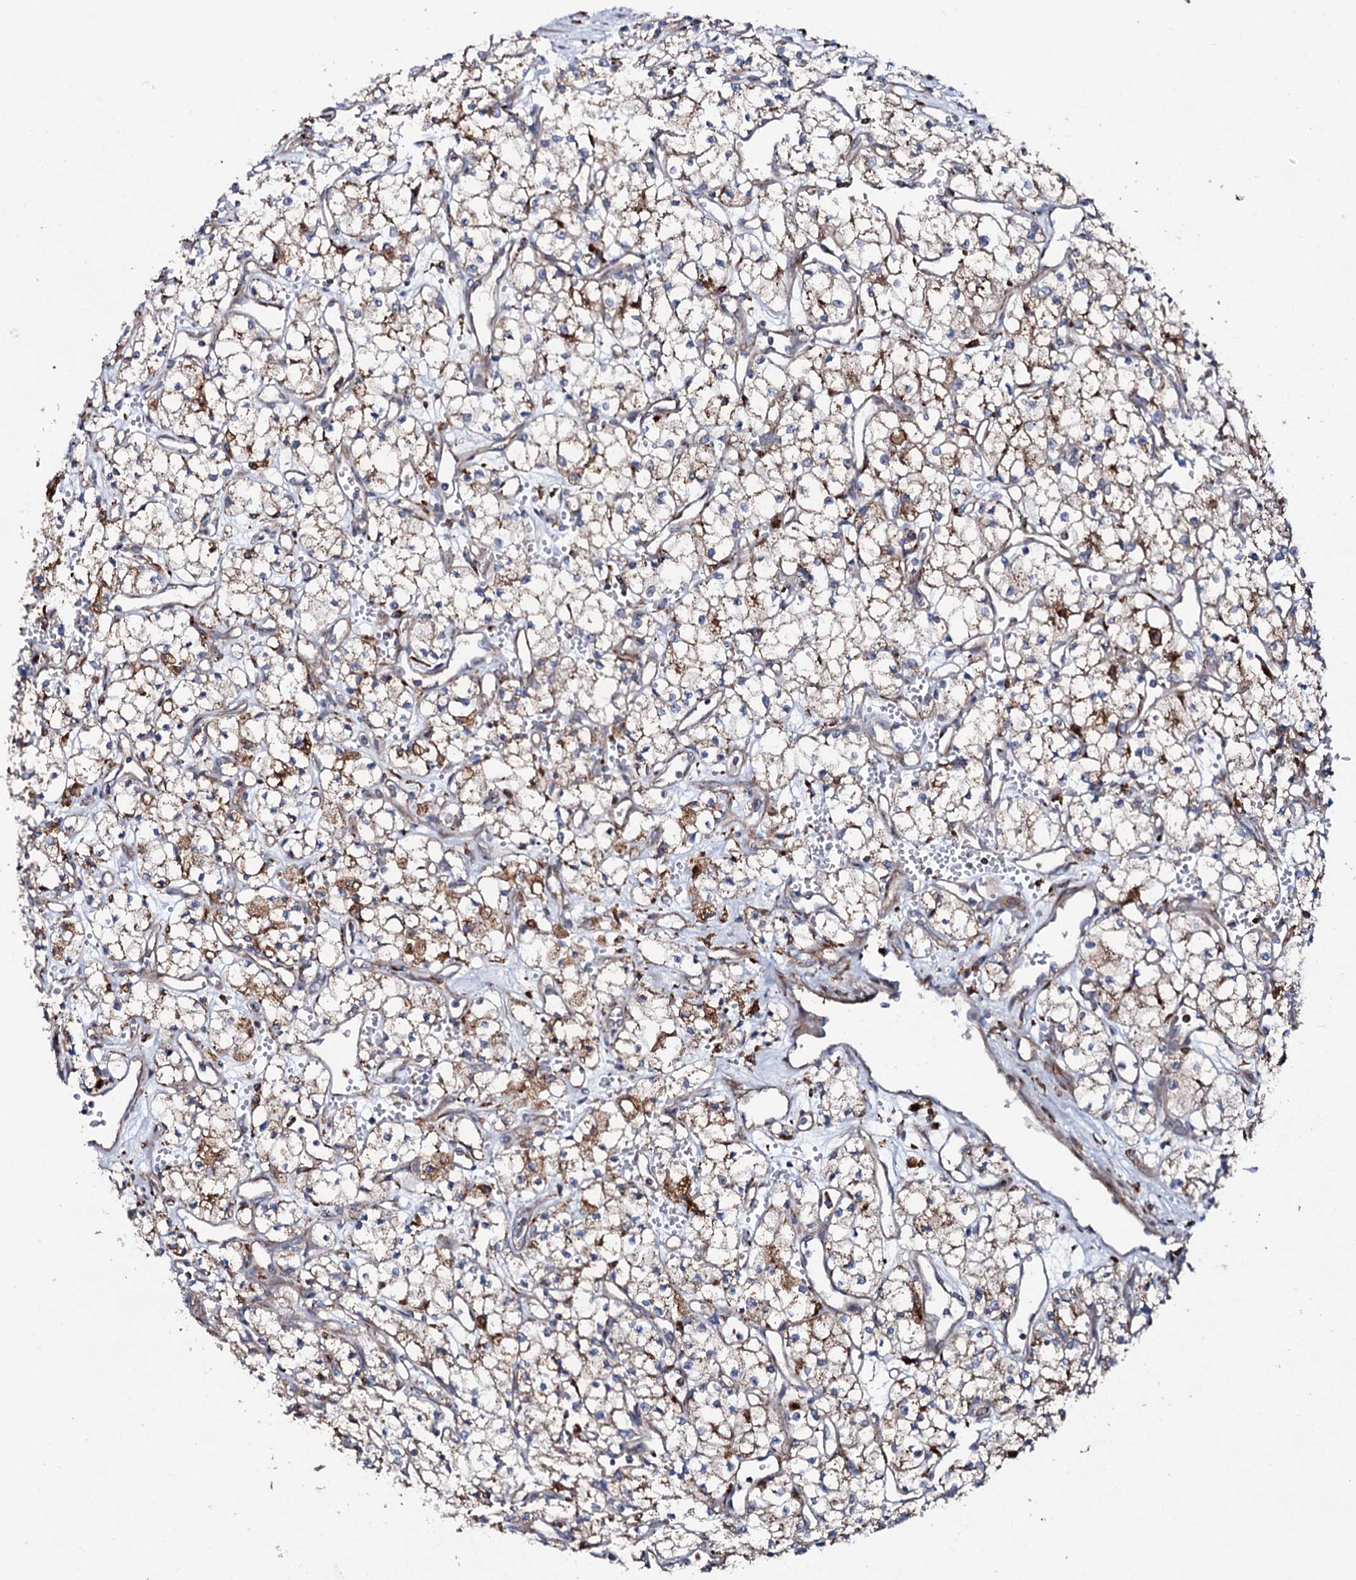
{"staining": {"intensity": "moderate", "quantity": "25%-75%", "location": "cytoplasmic/membranous"}, "tissue": "renal cancer", "cell_type": "Tumor cells", "image_type": "cancer", "snomed": [{"axis": "morphology", "description": "Adenocarcinoma, NOS"}, {"axis": "topography", "description": "Kidney"}], "caption": "Renal cancer (adenocarcinoma) tissue displays moderate cytoplasmic/membranous staining in approximately 25%-75% of tumor cells (Brightfield microscopy of DAB IHC at high magnification).", "gene": "P2RX4", "patient": {"sex": "male", "age": 59}}